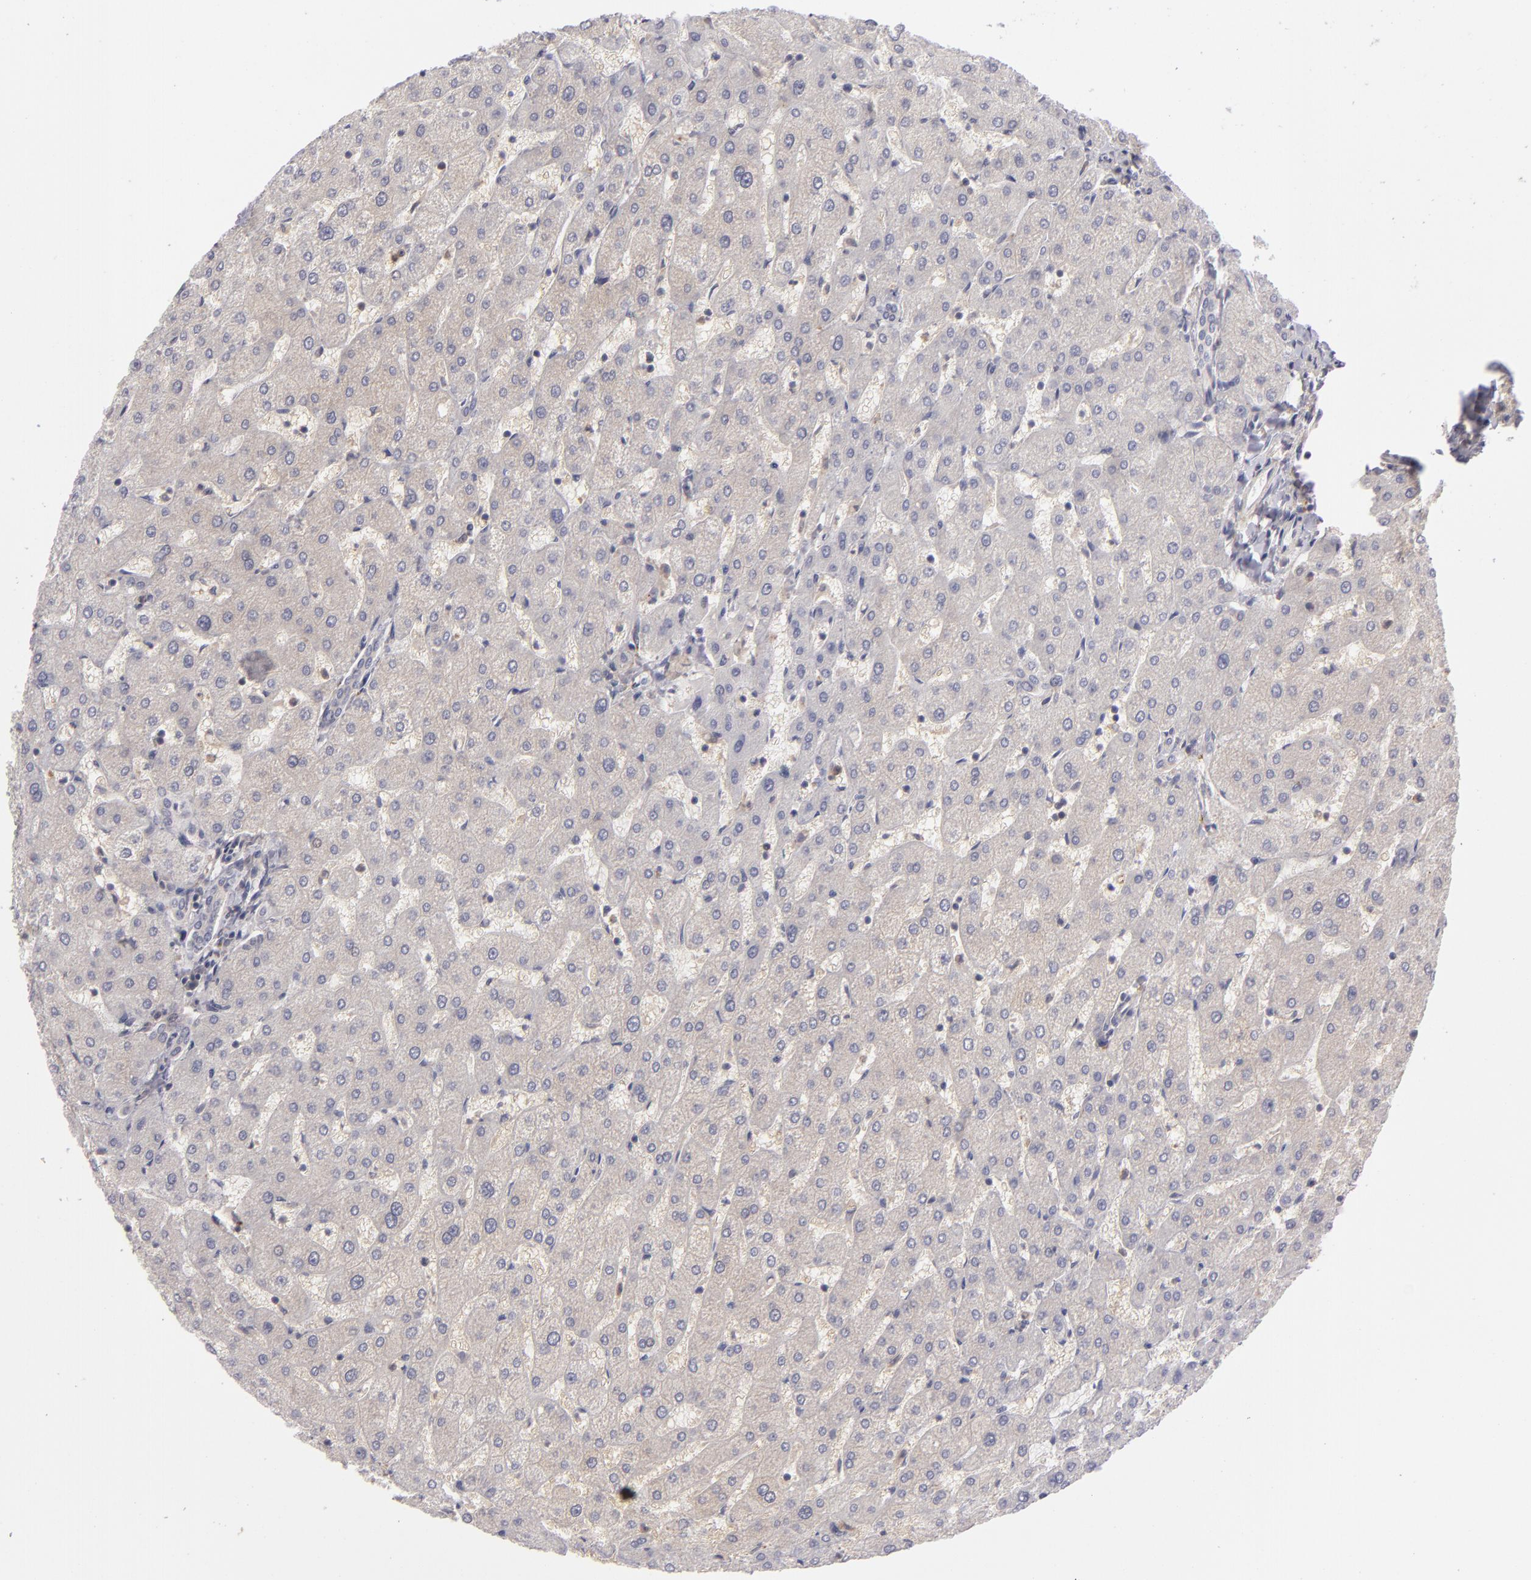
{"staining": {"intensity": "weak", "quantity": ">75%", "location": "cytoplasmic/membranous"}, "tissue": "liver", "cell_type": "Cholangiocytes", "image_type": "normal", "snomed": [{"axis": "morphology", "description": "Normal tissue, NOS"}, {"axis": "topography", "description": "Liver"}], "caption": "This is a photomicrograph of IHC staining of normal liver, which shows weak staining in the cytoplasmic/membranous of cholangiocytes.", "gene": "MMP10", "patient": {"sex": "male", "age": 67}}